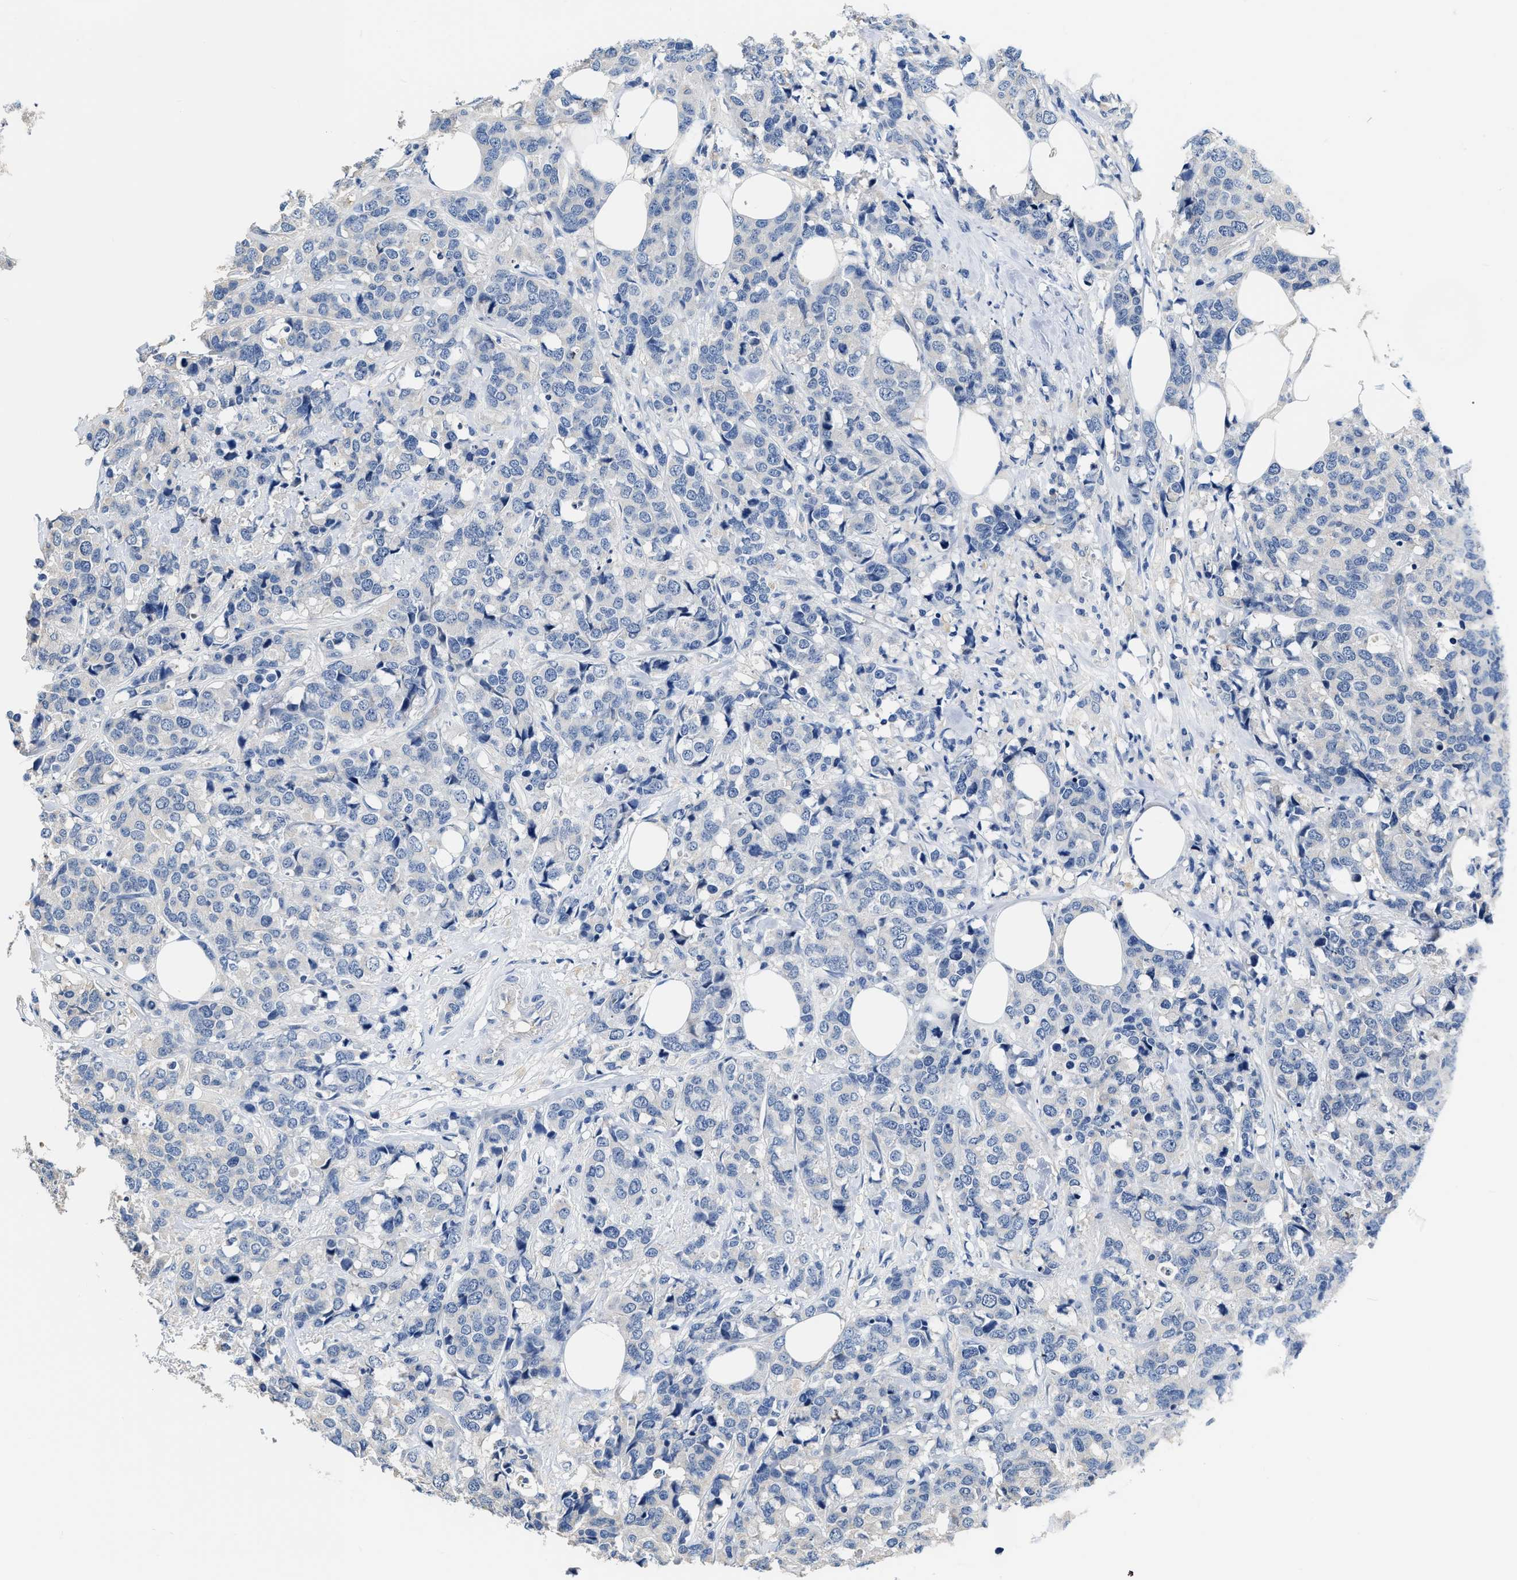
{"staining": {"intensity": "negative", "quantity": "none", "location": "none"}, "tissue": "breast cancer", "cell_type": "Tumor cells", "image_type": "cancer", "snomed": [{"axis": "morphology", "description": "Lobular carcinoma"}, {"axis": "topography", "description": "Breast"}], "caption": "Immunohistochemistry micrograph of neoplastic tissue: breast cancer stained with DAB (3,3'-diaminobenzidine) reveals no significant protein expression in tumor cells.", "gene": "C22orf42", "patient": {"sex": "female", "age": 59}}